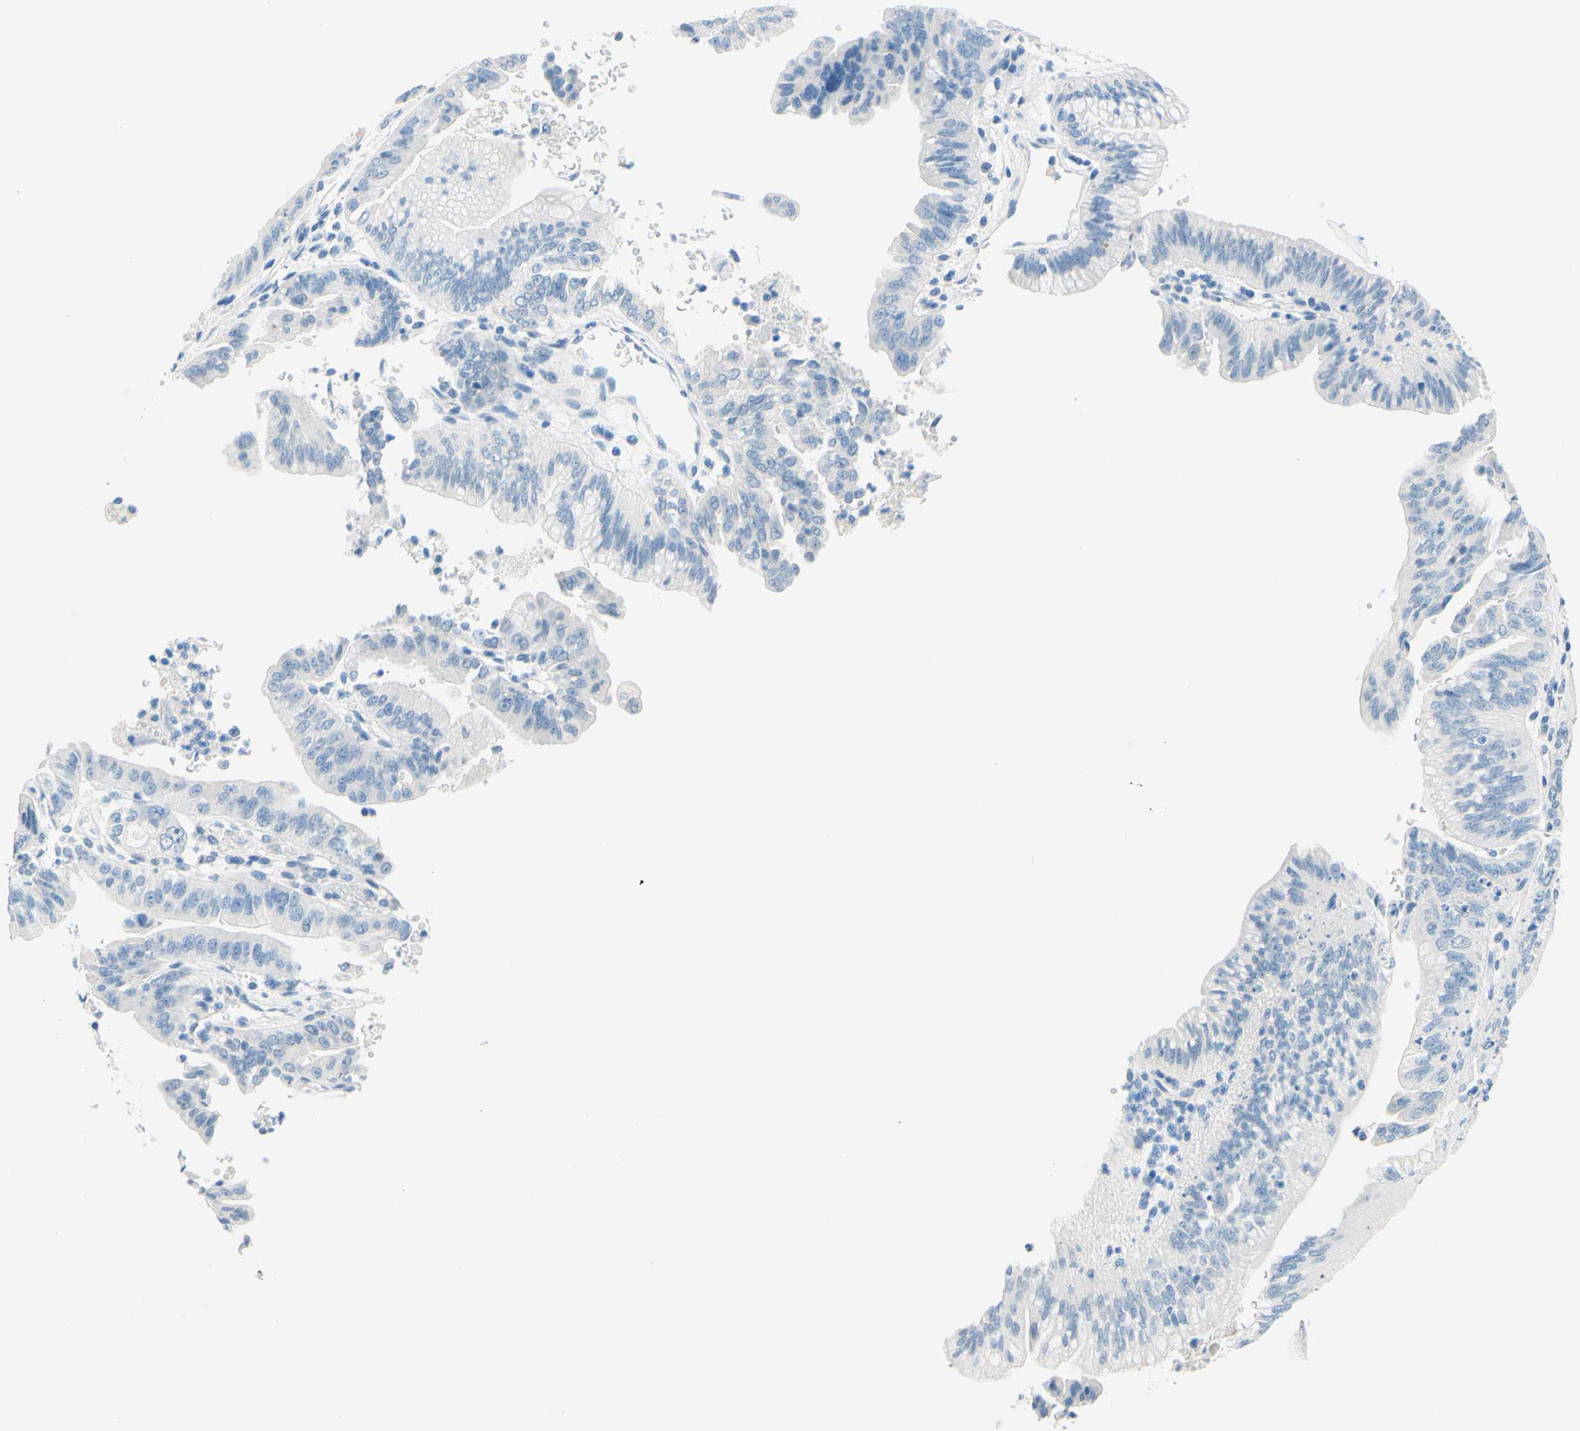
{"staining": {"intensity": "negative", "quantity": "none", "location": "none"}, "tissue": "pancreatic cancer", "cell_type": "Tumor cells", "image_type": "cancer", "snomed": [{"axis": "morphology", "description": "Adenocarcinoma, NOS"}, {"axis": "topography", "description": "Pancreas"}], "caption": "IHC image of pancreatic cancer (adenocarcinoma) stained for a protein (brown), which shows no expression in tumor cells.", "gene": "PASD1", "patient": {"sex": "male", "age": 70}}